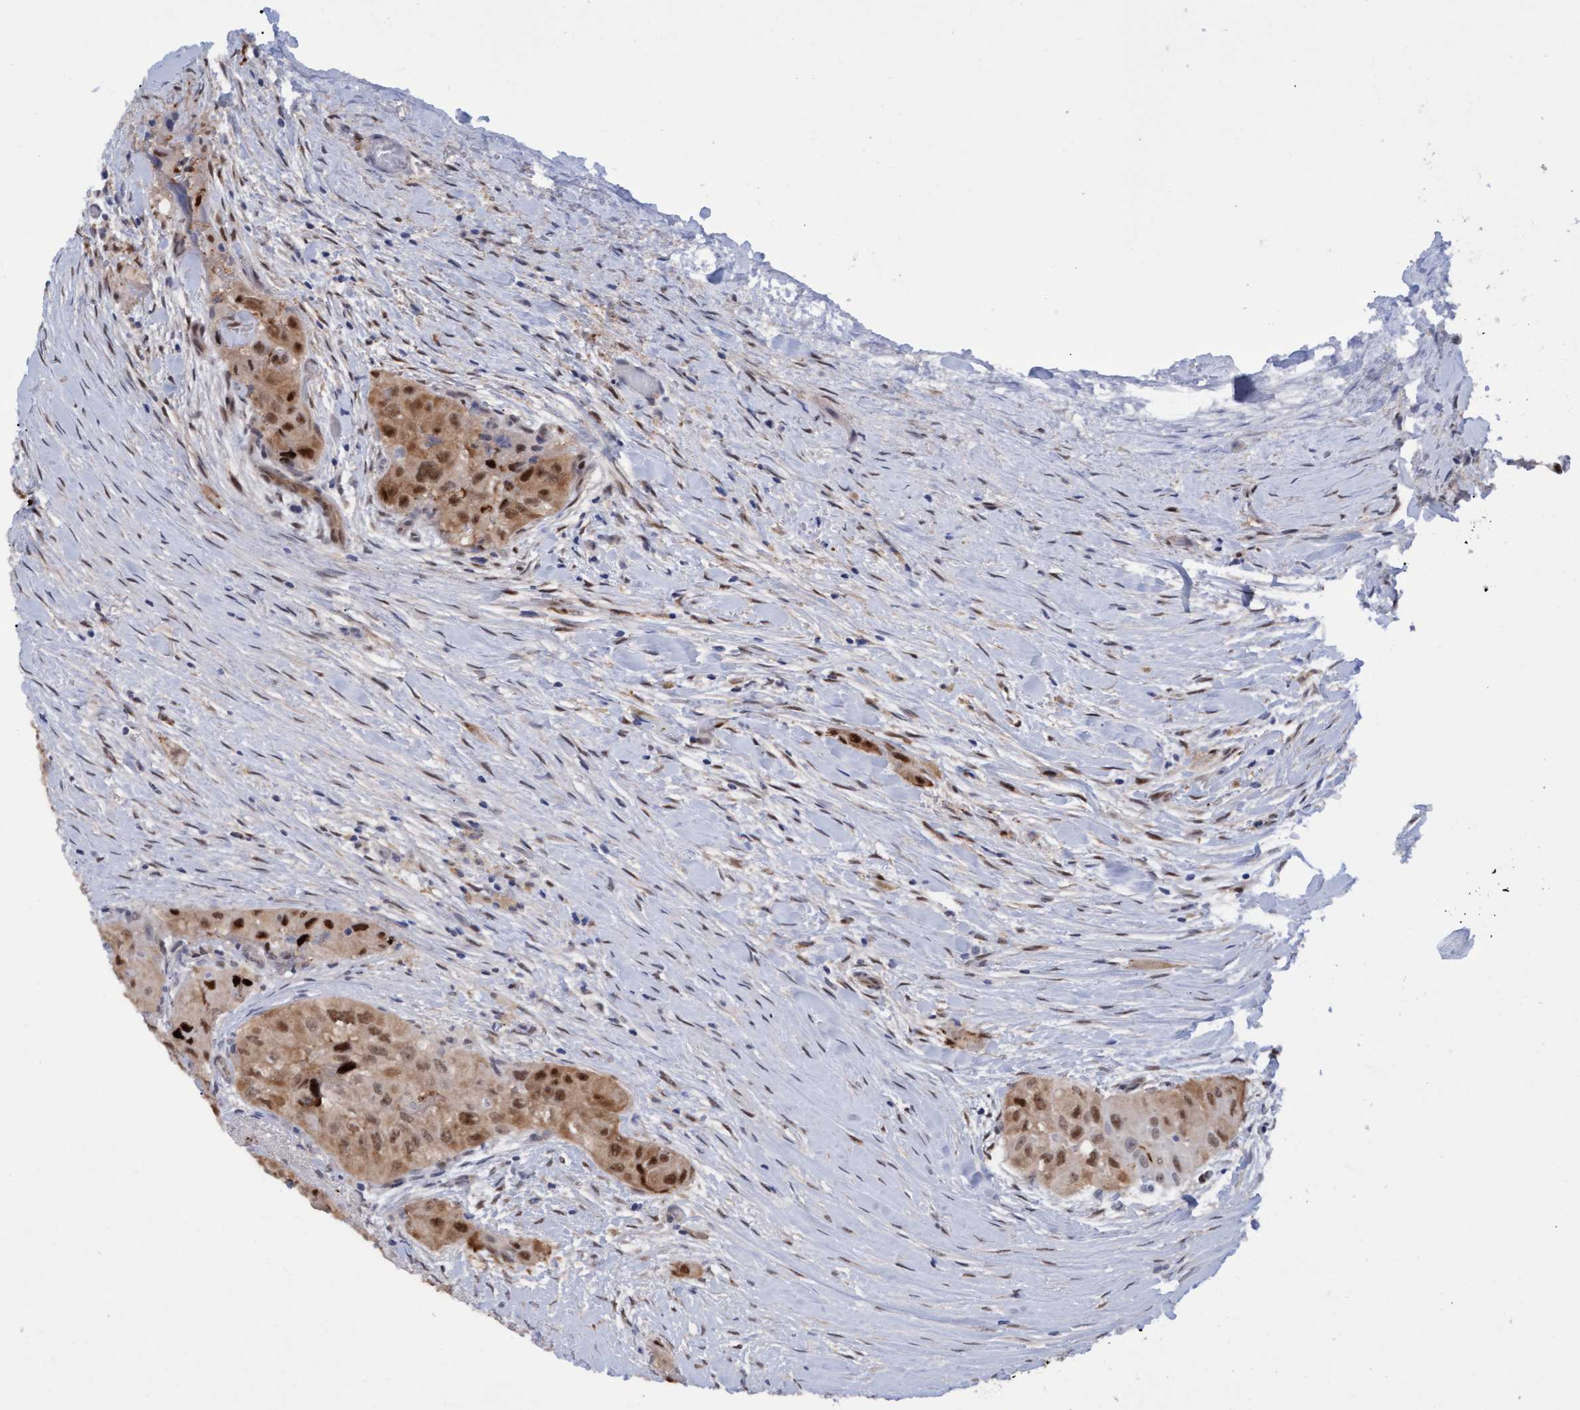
{"staining": {"intensity": "strong", "quantity": ">75%", "location": "cytoplasmic/membranous,nuclear"}, "tissue": "thyroid cancer", "cell_type": "Tumor cells", "image_type": "cancer", "snomed": [{"axis": "morphology", "description": "Papillary adenocarcinoma, NOS"}, {"axis": "topography", "description": "Thyroid gland"}], "caption": "Immunohistochemistry (IHC) (DAB) staining of human thyroid papillary adenocarcinoma displays strong cytoplasmic/membranous and nuclear protein expression in about >75% of tumor cells. (DAB (3,3'-diaminobenzidine) = brown stain, brightfield microscopy at high magnification).", "gene": "PINX1", "patient": {"sex": "female", "age": 59}}